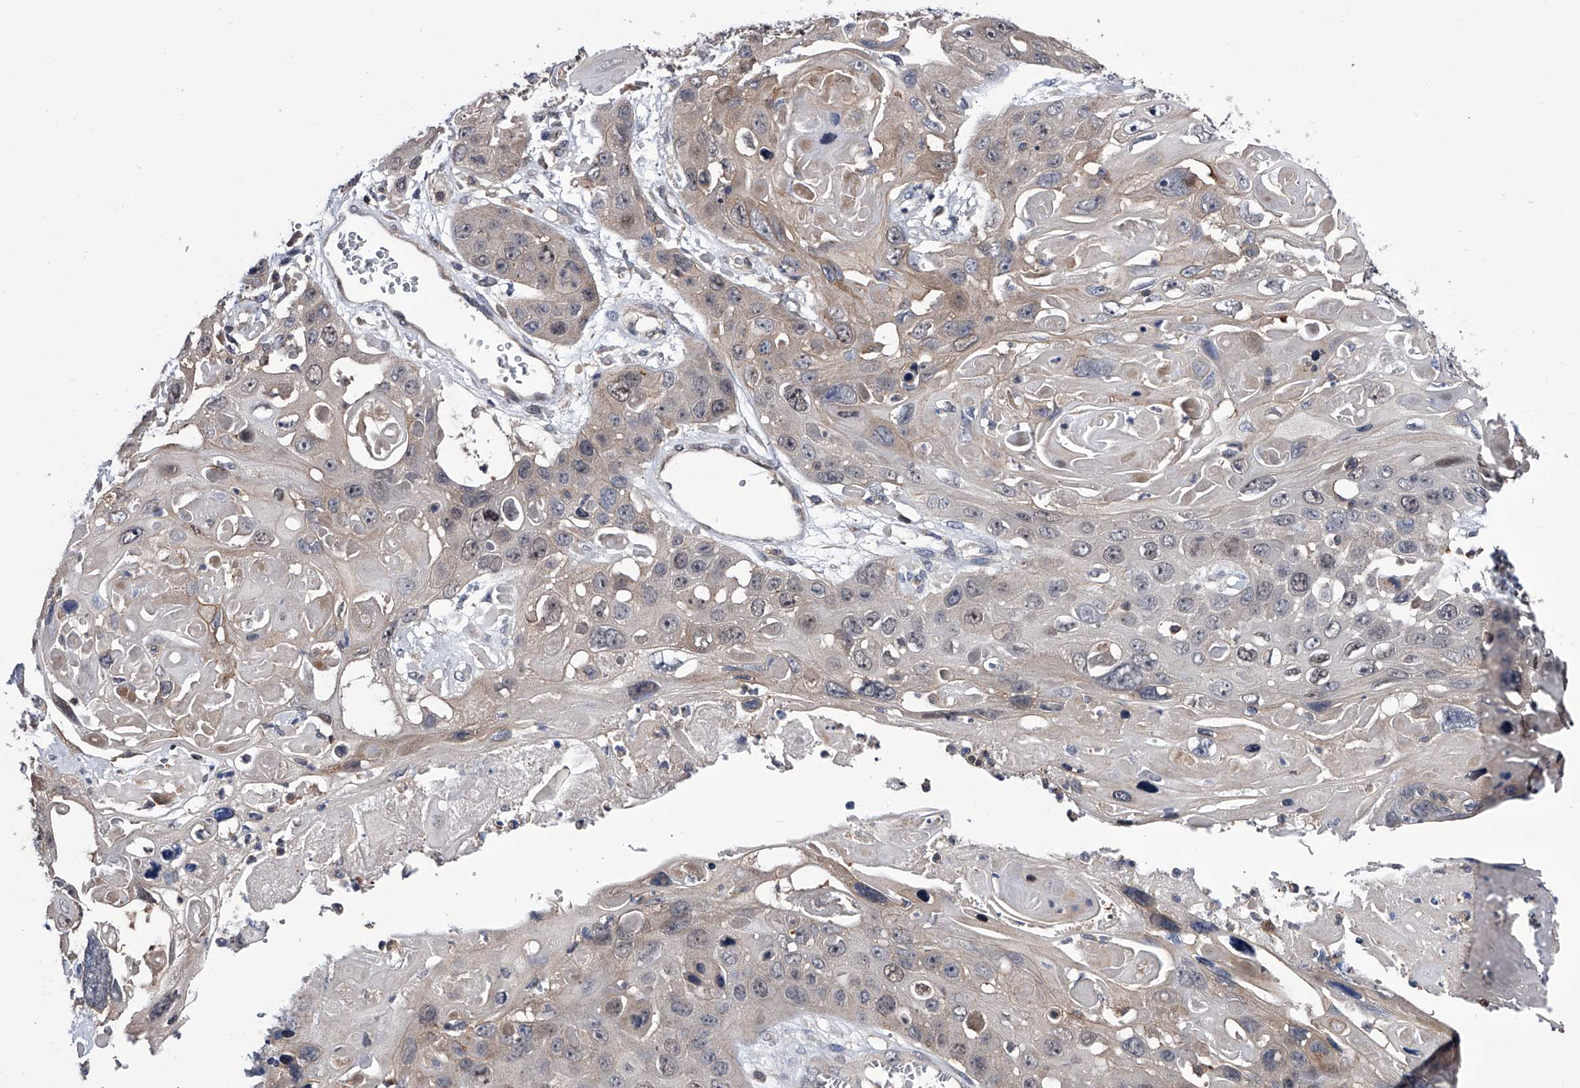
{"staining": {"intensity": "weak", "quantity": ">75%", "location": "cytoplasmic/membranous,nuclear"}, "tissue": "skin cancer", "cell_type": "Tumor cells", "image_type": "cancer", "snomed": [{"axis": "morphology", "description": "Squamous cell carcinoma, NOS"}, {"axis": "topography", "description": "Skin"}], "caption": "Tumor cells reveal weak cytoplasmic/membranous and nuclear positivity in approximately >75% of cells in skin cancer.", "gene": "PAN3", "patient": {"sex": "male", "age": 55}}